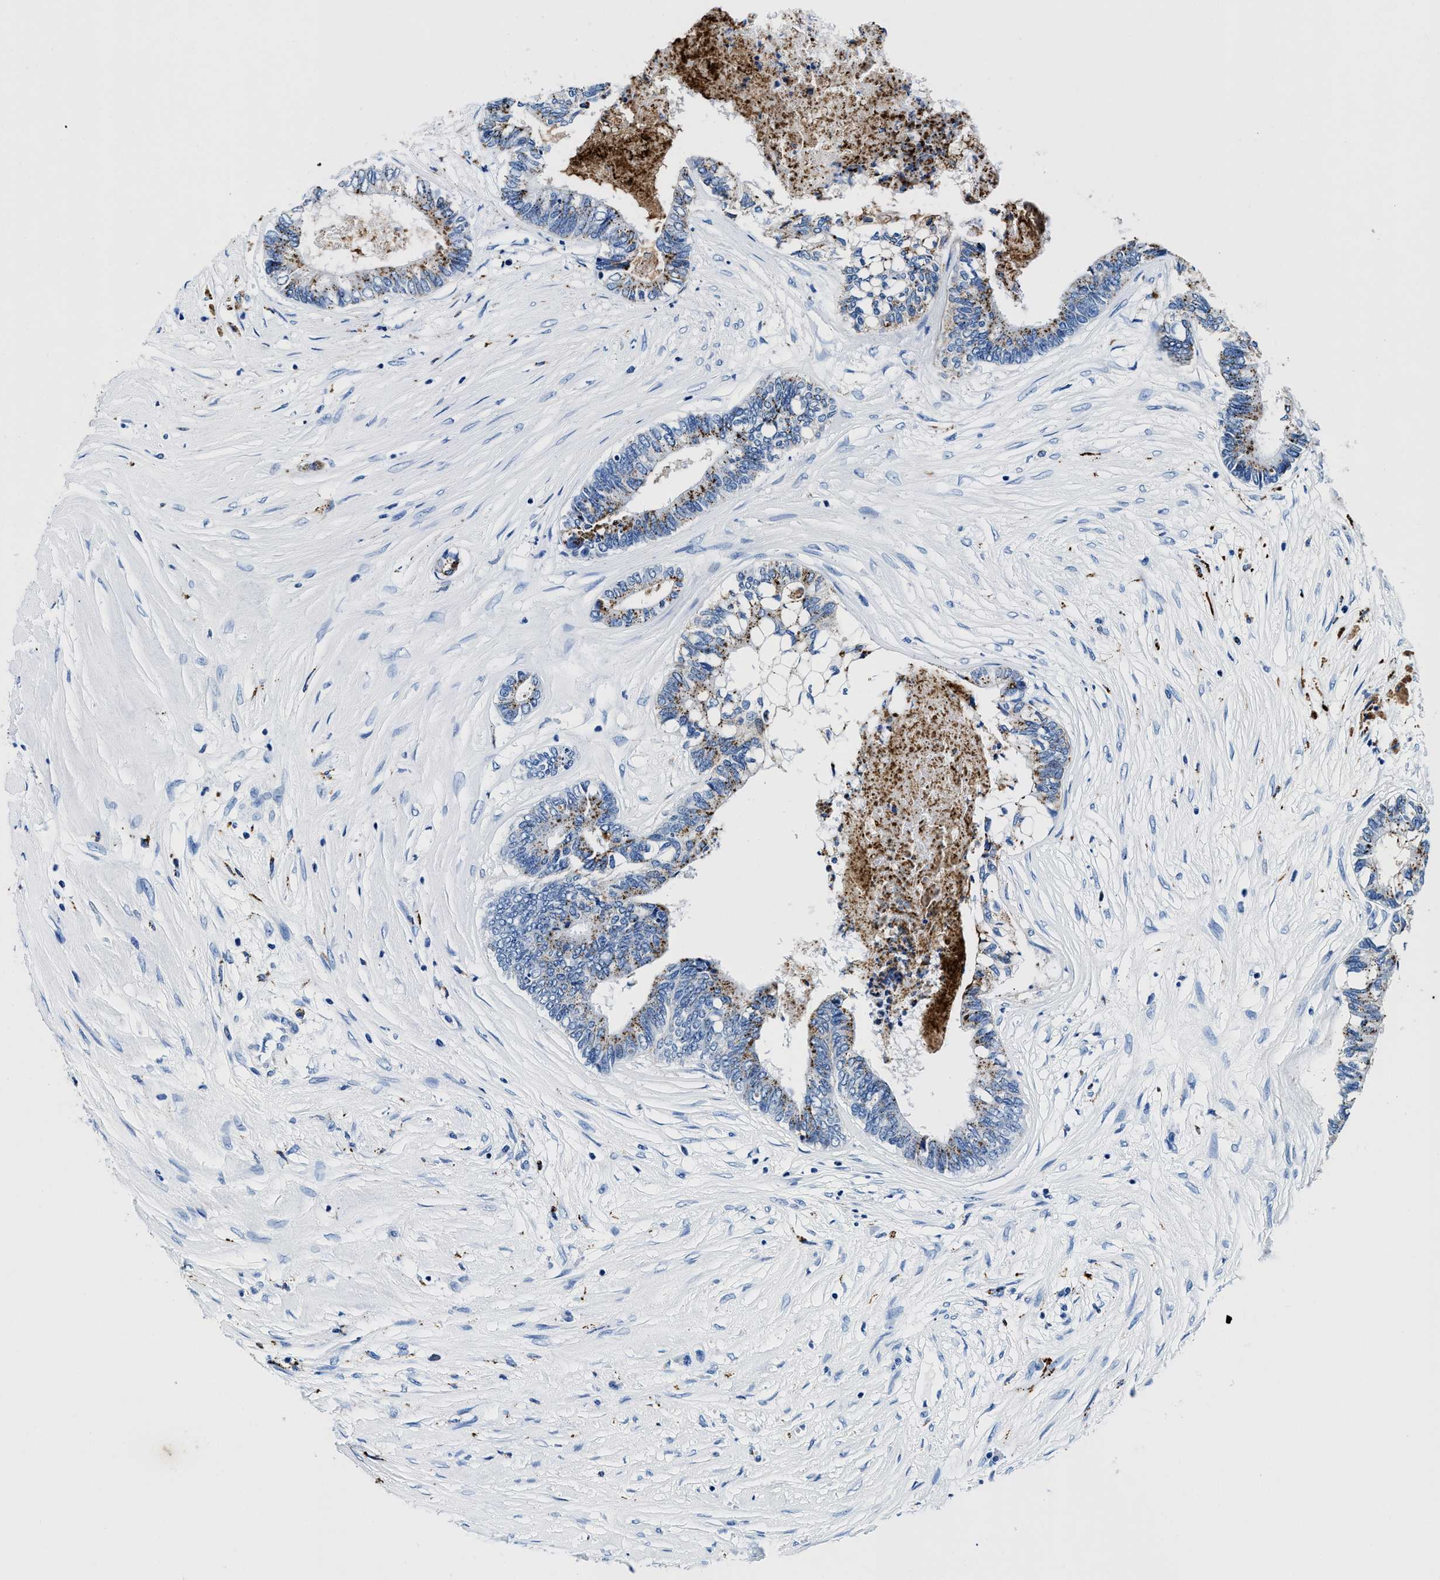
{"staining": {"intensity": "moderate", "quantity": "25%-75%", "location": "cytoplasmic/membranous"}, "tissue": "colorectal cancer", "cell_type": "Tumor cells", "image_type": "cancer", "snomed": [{"axis": "morphology", "description": "Adenocarcinoma, NOS"}, {"axis": "topography", "description": "Rectum"}], "caption": "Immunohistochemistry of human adenocarcinoma (colorectal) displays medium levels of moderate cytoplasmic/membranous positivity in about 25%-75% of tumor cells.", "gene": "OR14K1", "patient": {"sex": "male", "age": 63}}